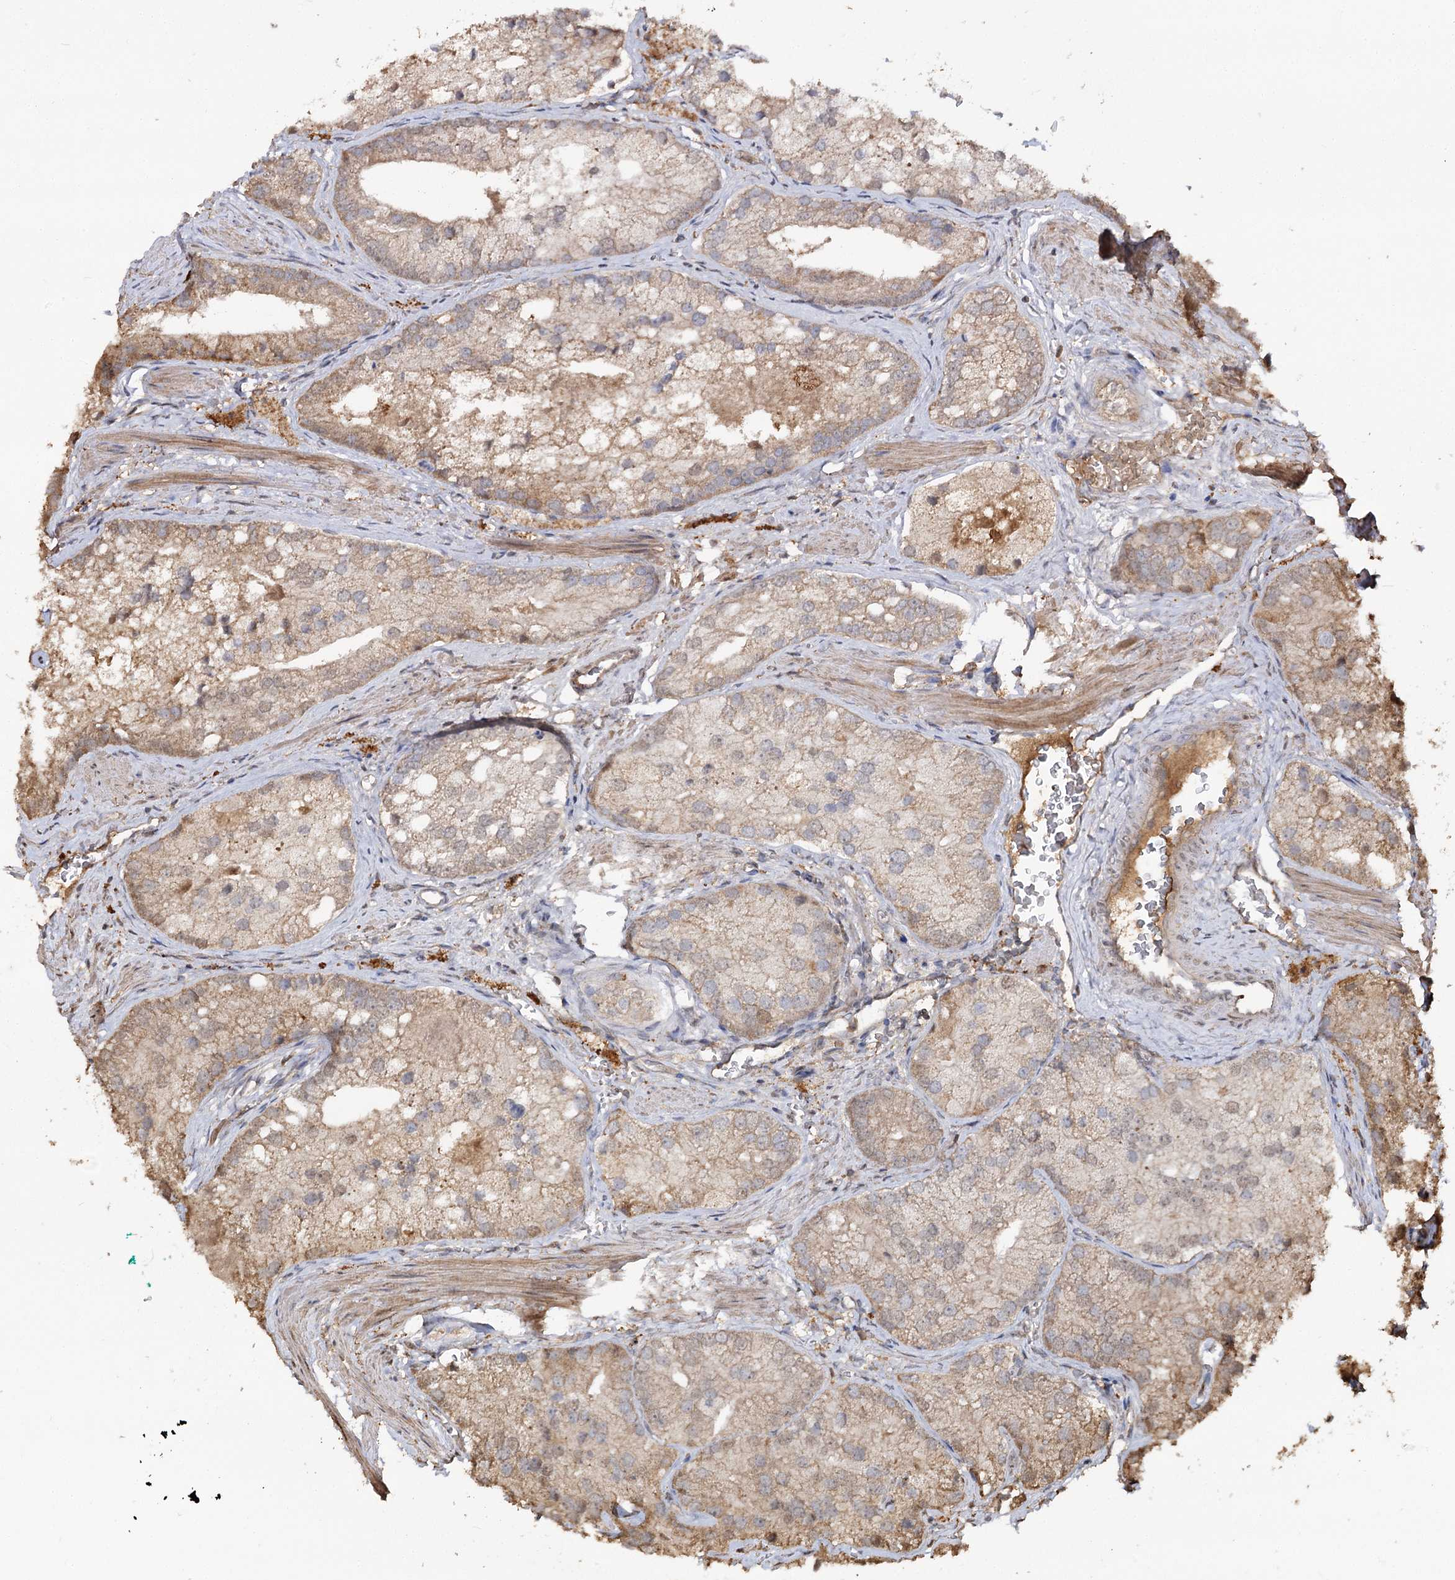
{"staining": {"intensity": "weak", "quantity": ">75%", "location": "cytoplasmic/membranous"}, "tissue": "prostate cancer", "cell_type": "Tumor cells", "image_type": "cancer", "snomed": [{"axis": "morphology", "description": "Adenocarcinoma, Low grade"}, {"axis": "topography", "description": "Prostate"}], "caption": "An image showing weak cytoplasmic/membranous positivity in approximately >75% of tumor cells in low-grade adenocarcinoma (prostate), as visualized by brown immunohistochemical staining.", "gene": "ARL13A", "patient": {"sex": "male", "age": 69}}